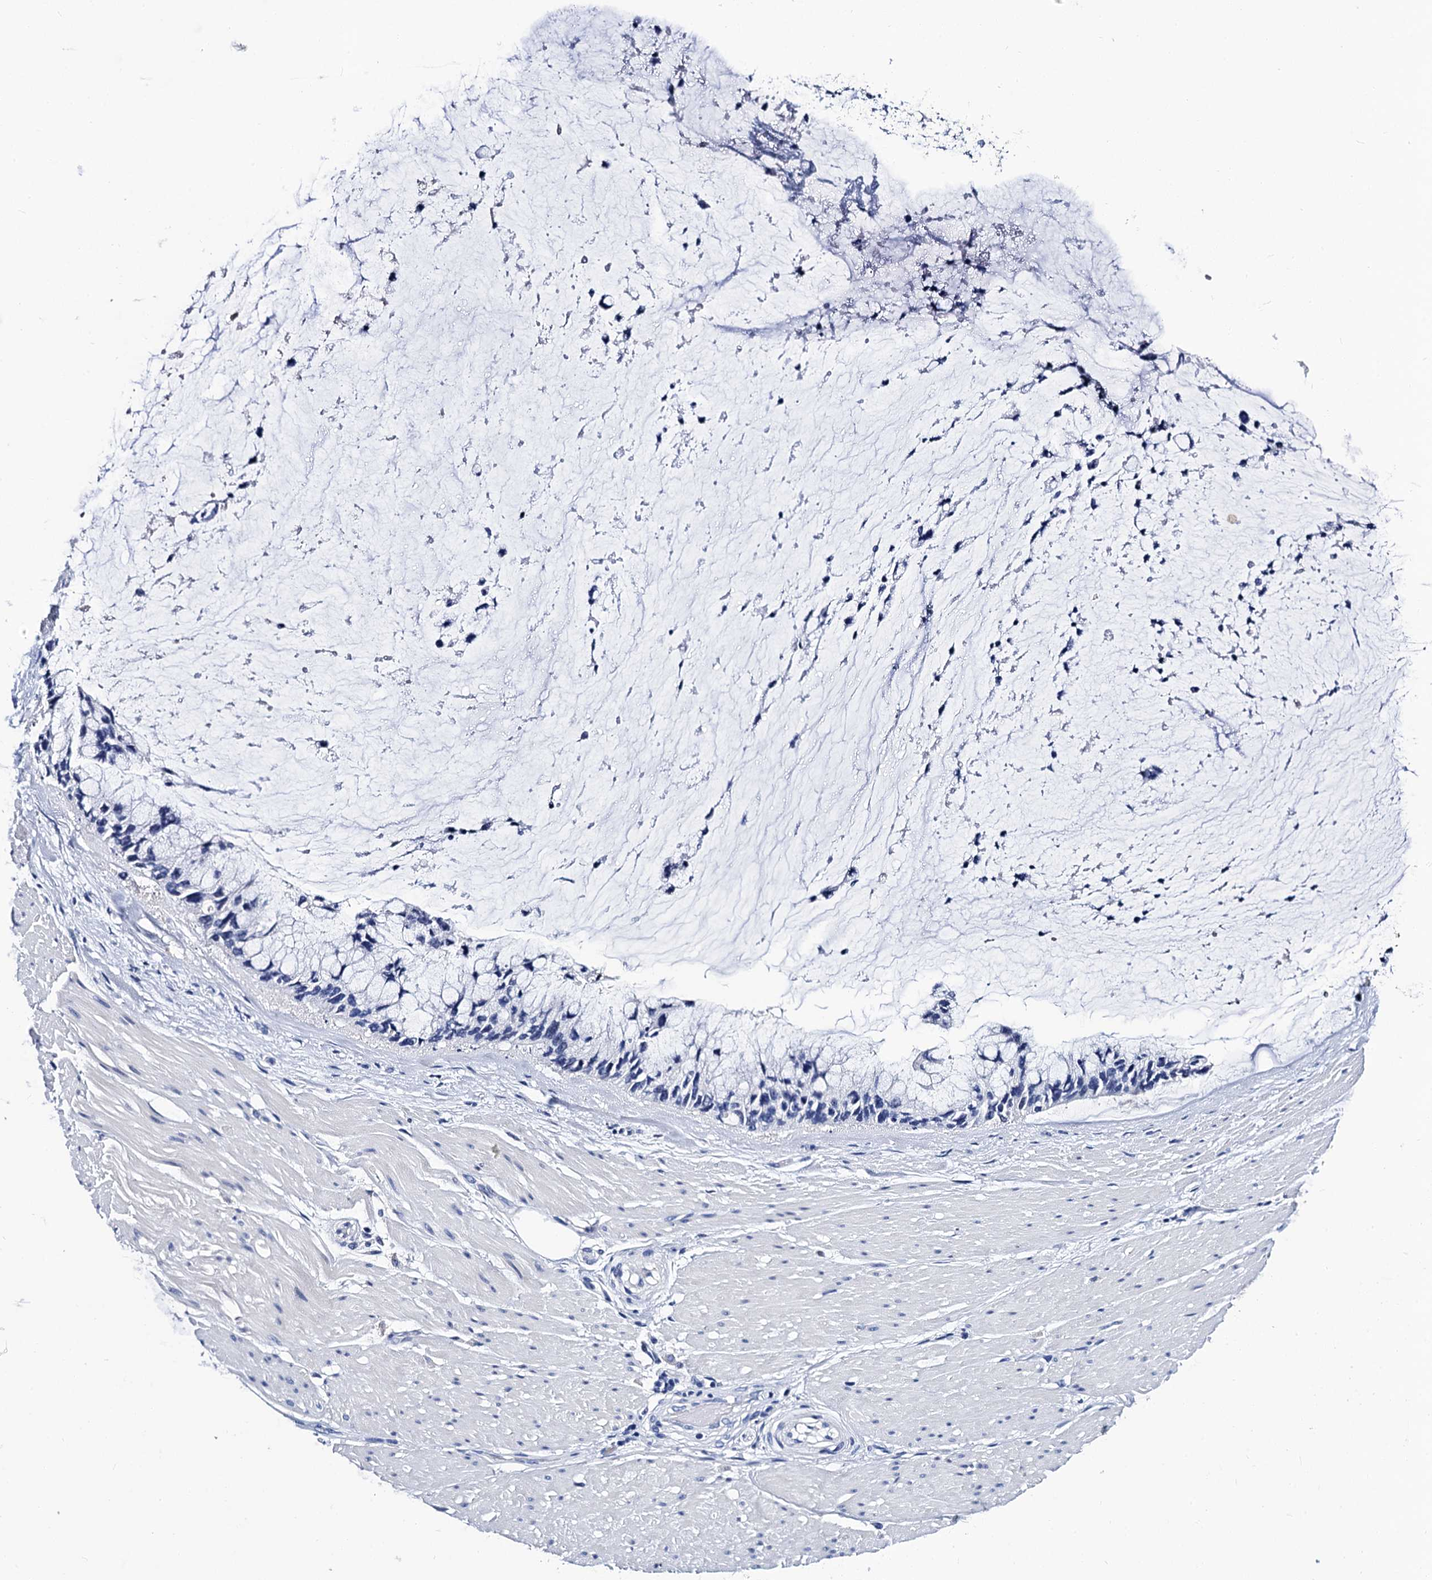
{"staining": {"intensity": "negative", "quantity": "none", "location": "none"}, "tissue": "ovarian cancer", "cell_type": "Tumor cells", "image_type": "cancer", "snomed": [{"axis": "morphology", "description": "Cystadenocarcinoma, mucinous, NOS"}, {"axis": "topography", "description": "Ovary"}], "caption": "Tumor cells show no significant positivity in ovarian cancer (mucinous cystadenocarcinoma).", "gene": "LRRC30", "patient": {"sex": "female", "age": 39}}